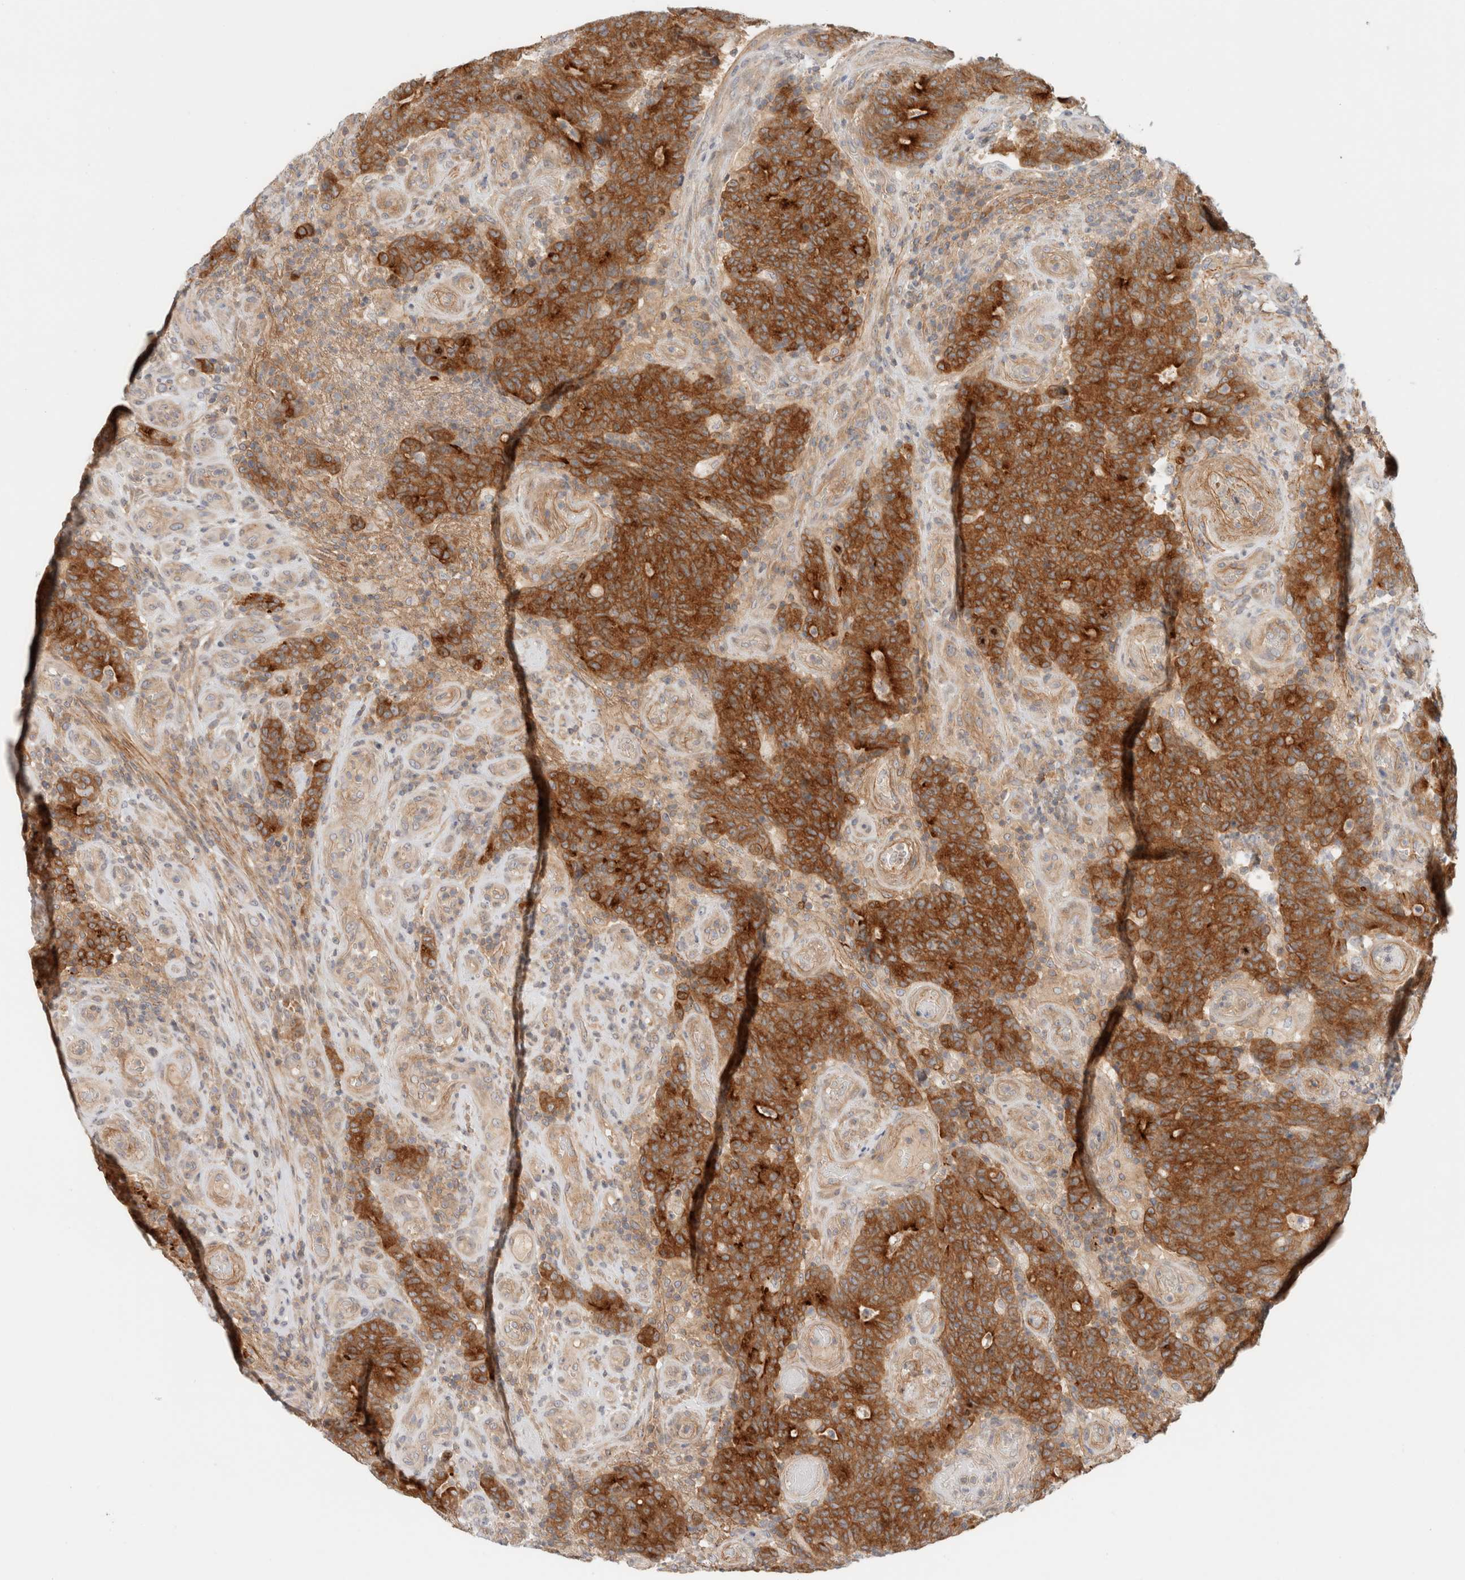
{"staining": {"intensity": "strong", "quantity": ">75%", "location": "cytoplasmic/membranous"}, "tissue": "colorectal cancer", "cell_type": "Tumor cells", "image_type": "cancer", "snomed": [{"axis": "morphology", "description": "Normal tissue, NOS"}, {"axis": "morphology", "description": "Adenocarcinoma, NOS"}, {"axis": "topography", "description": "Colon"}], "caption": "The micrograph reveals a brown stain indicating the presence of a protein in the cytoplasmic/membranous of tumor cells in colorectal cancer.", "gene": "MARK3", "patient": {"sex": "female", "age": 75}}